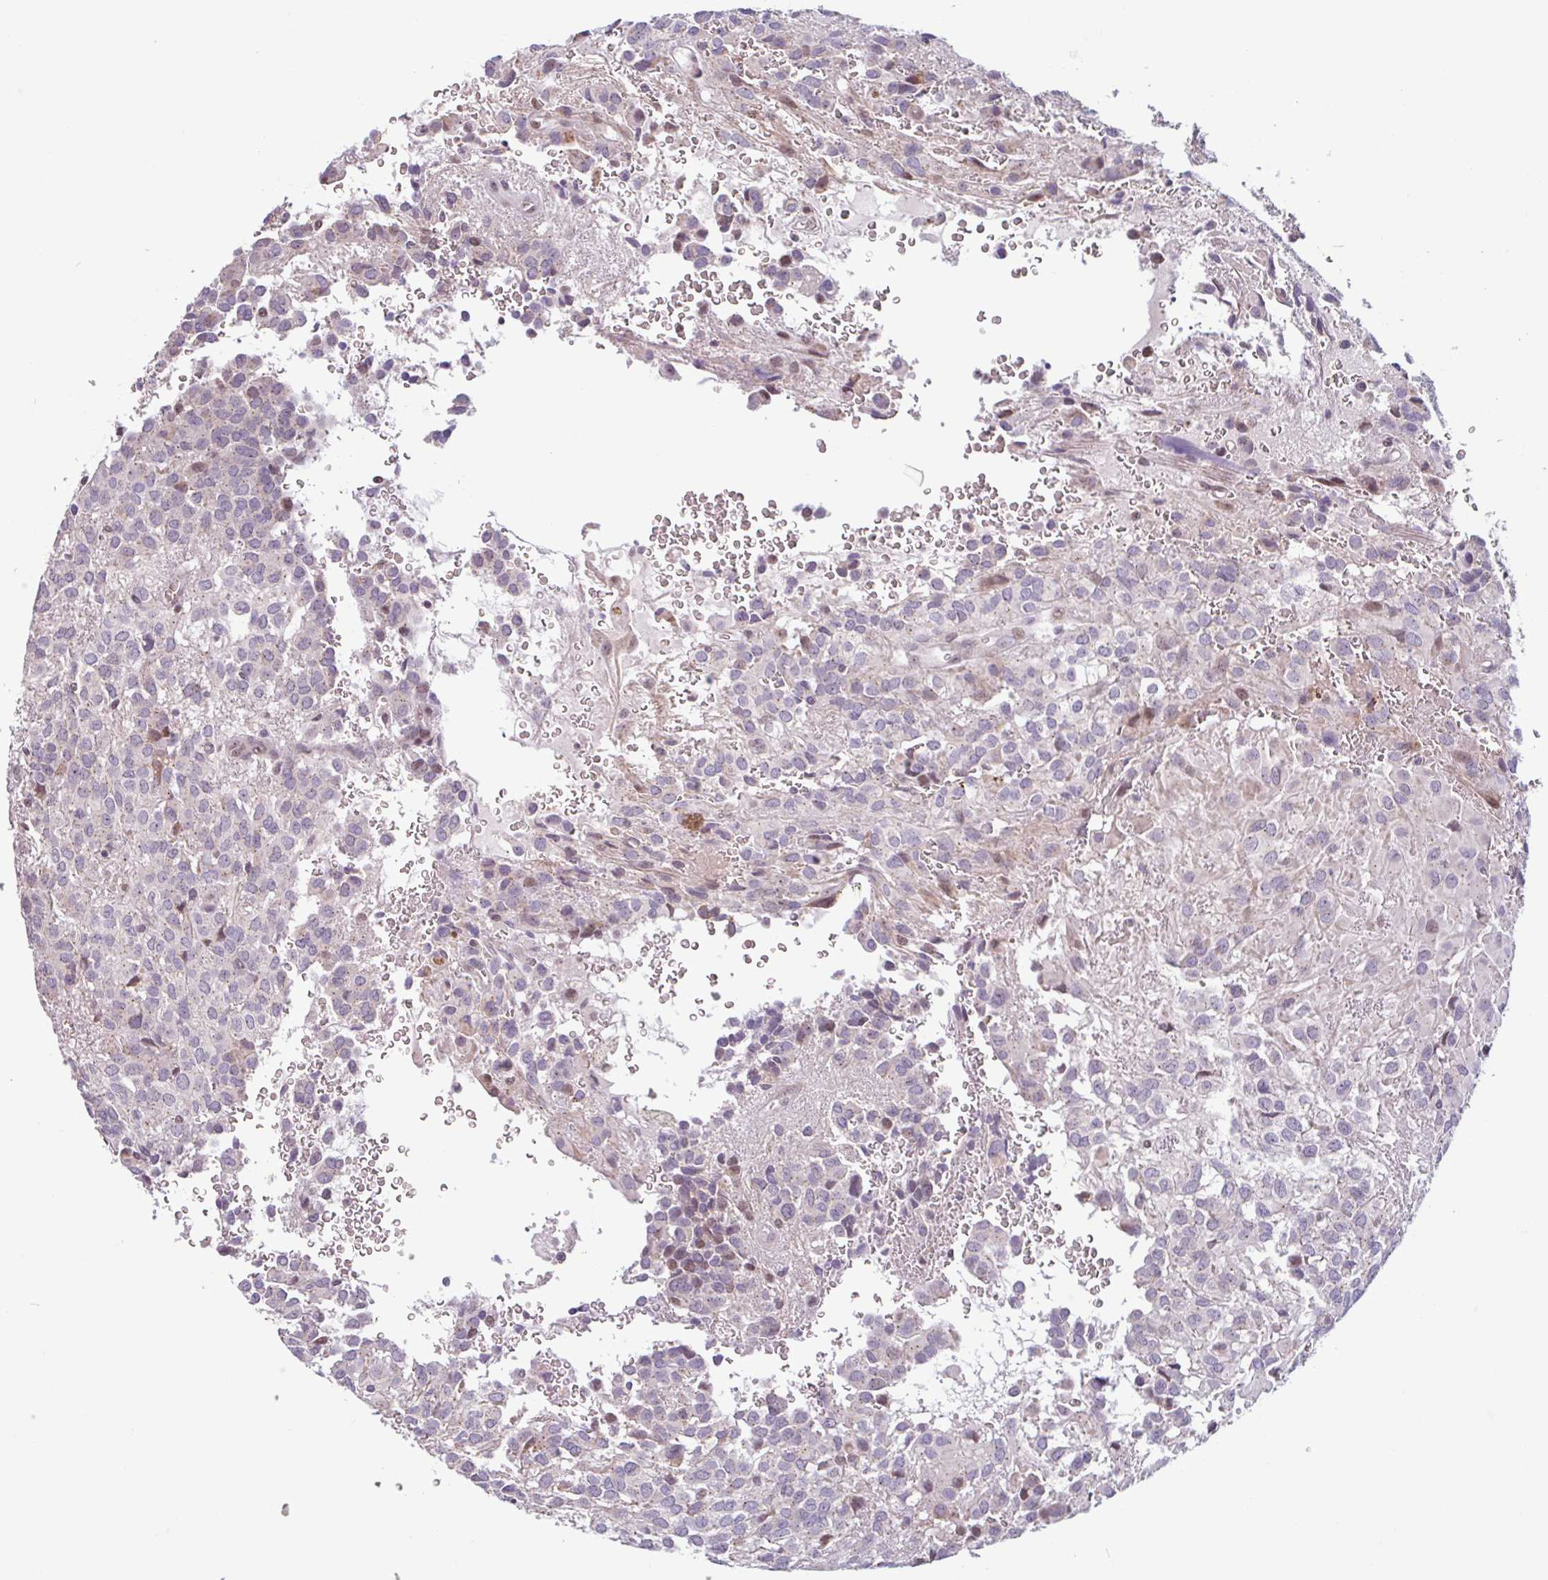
{"staining": {"intensity": "negative", "quantity": "none", "location": "none"}, "tissue": "glioma", "cell_type": "Tumor cells", "image_type": "cancer", "snomed": [{"axis": "morphology", "description": "Glioma, malignant, Low grade"}, {"axis": "topography", "description": "Brain"}], "caption": "Malignant glioma (low-grade) was stained to show a protein in brown. There is no significant expression in tumor cells. (DAB immunohistochemistry (IHC), high magnification).", "gene": "TMEM119", "patient": {"sex": "male", "age": 56}}